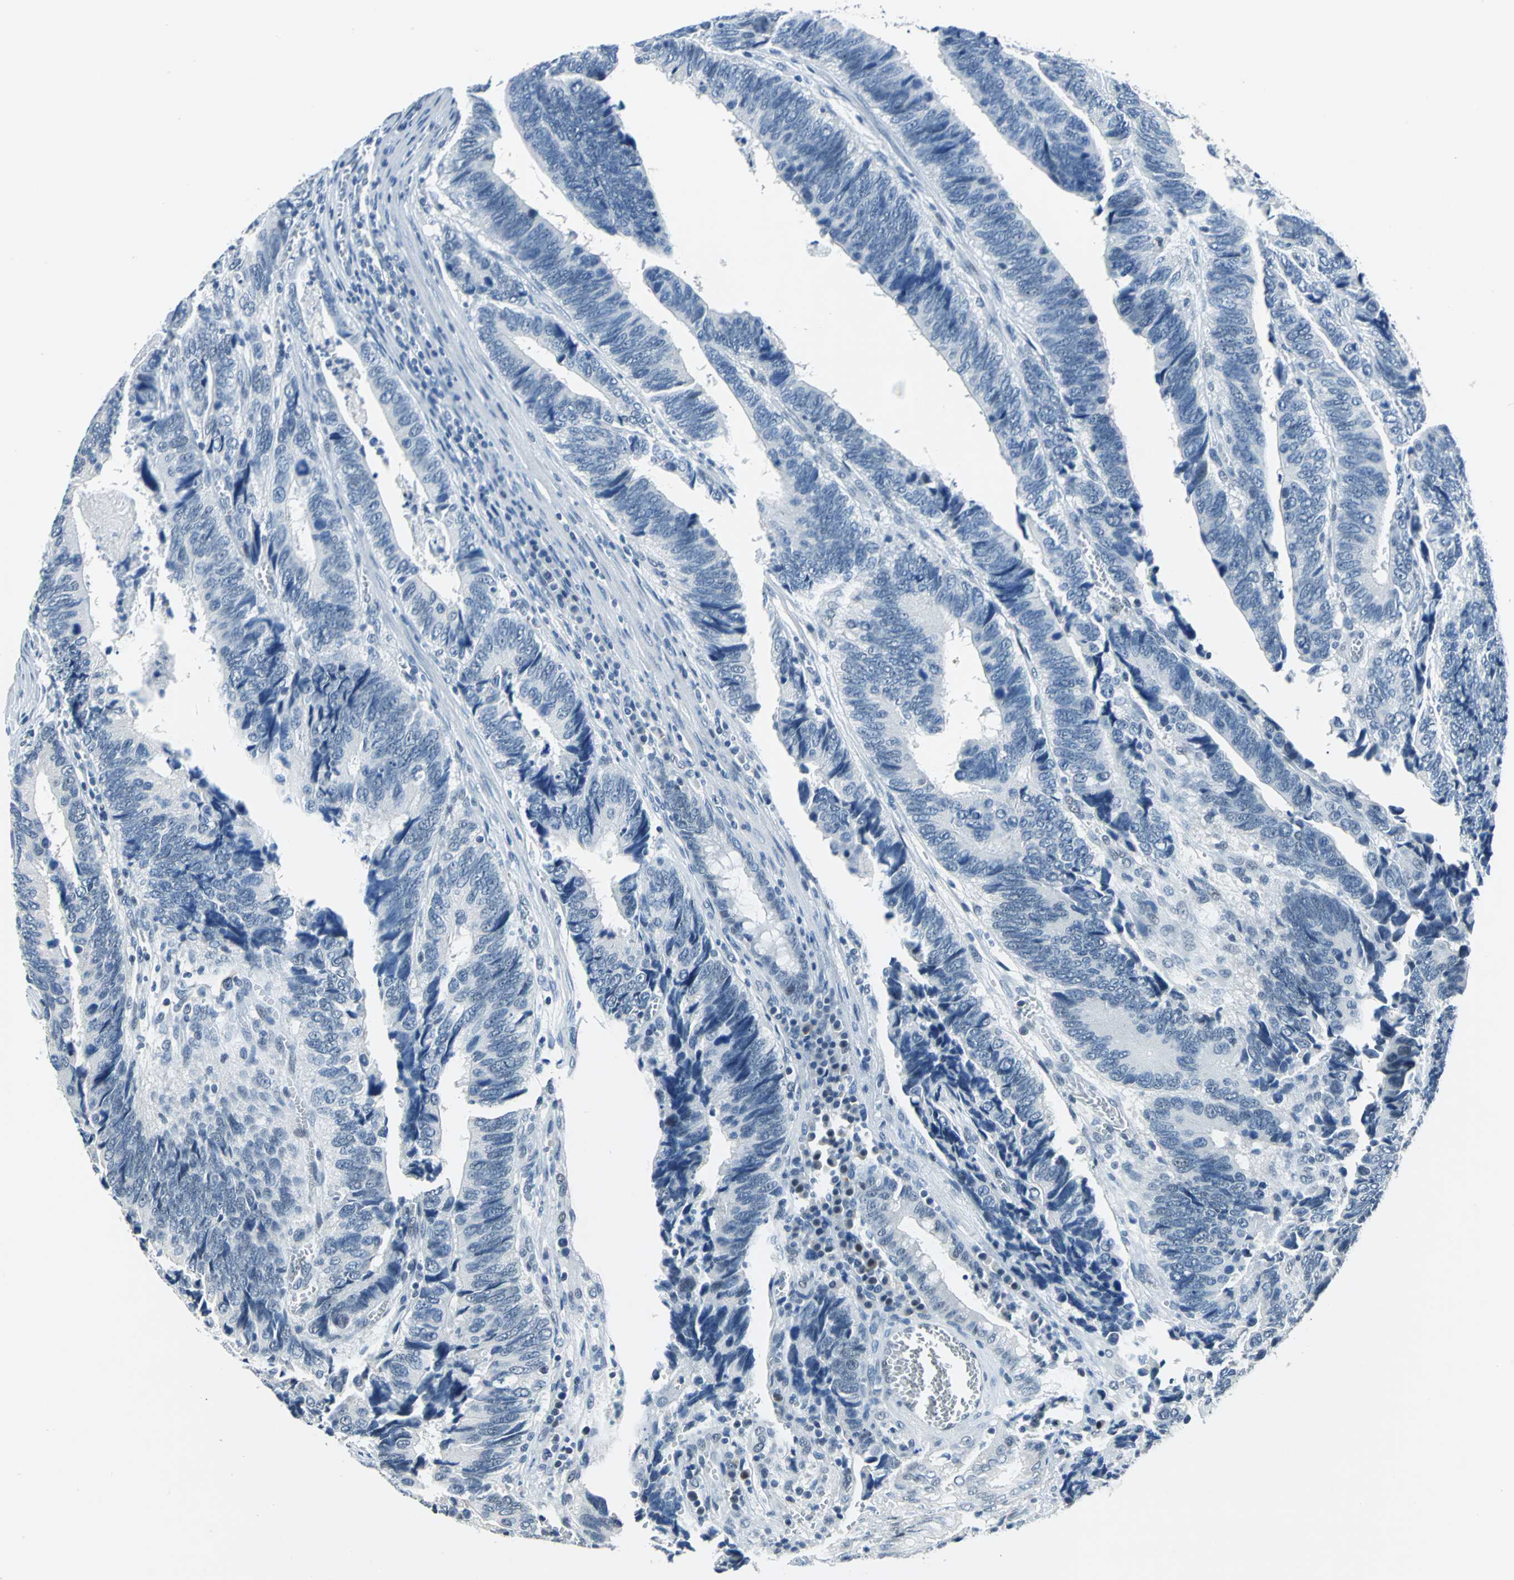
{"staining": {"intensity": "negative", "quantity": "none", "location": "none"}, "tissue": "colorectal cancer", "cell_type": "Tumor cells", "image_type": "cancer", "snomed": [{"axis": "morphology", "description": "Adenocarcinoma, NOS"}, {"axis": "topography", "description": "Colon"}], "caption": "Immunohistochemistry (IHC) histopathology image of neoplastic tissue: human colorectal adenocarcinoma stained with DAB (3,3'-diaminobenzidine) exhibits no significant protein expression in tumor cells.", "gene": "RAD17", "patient": {"sex": "male", "age": 72}}